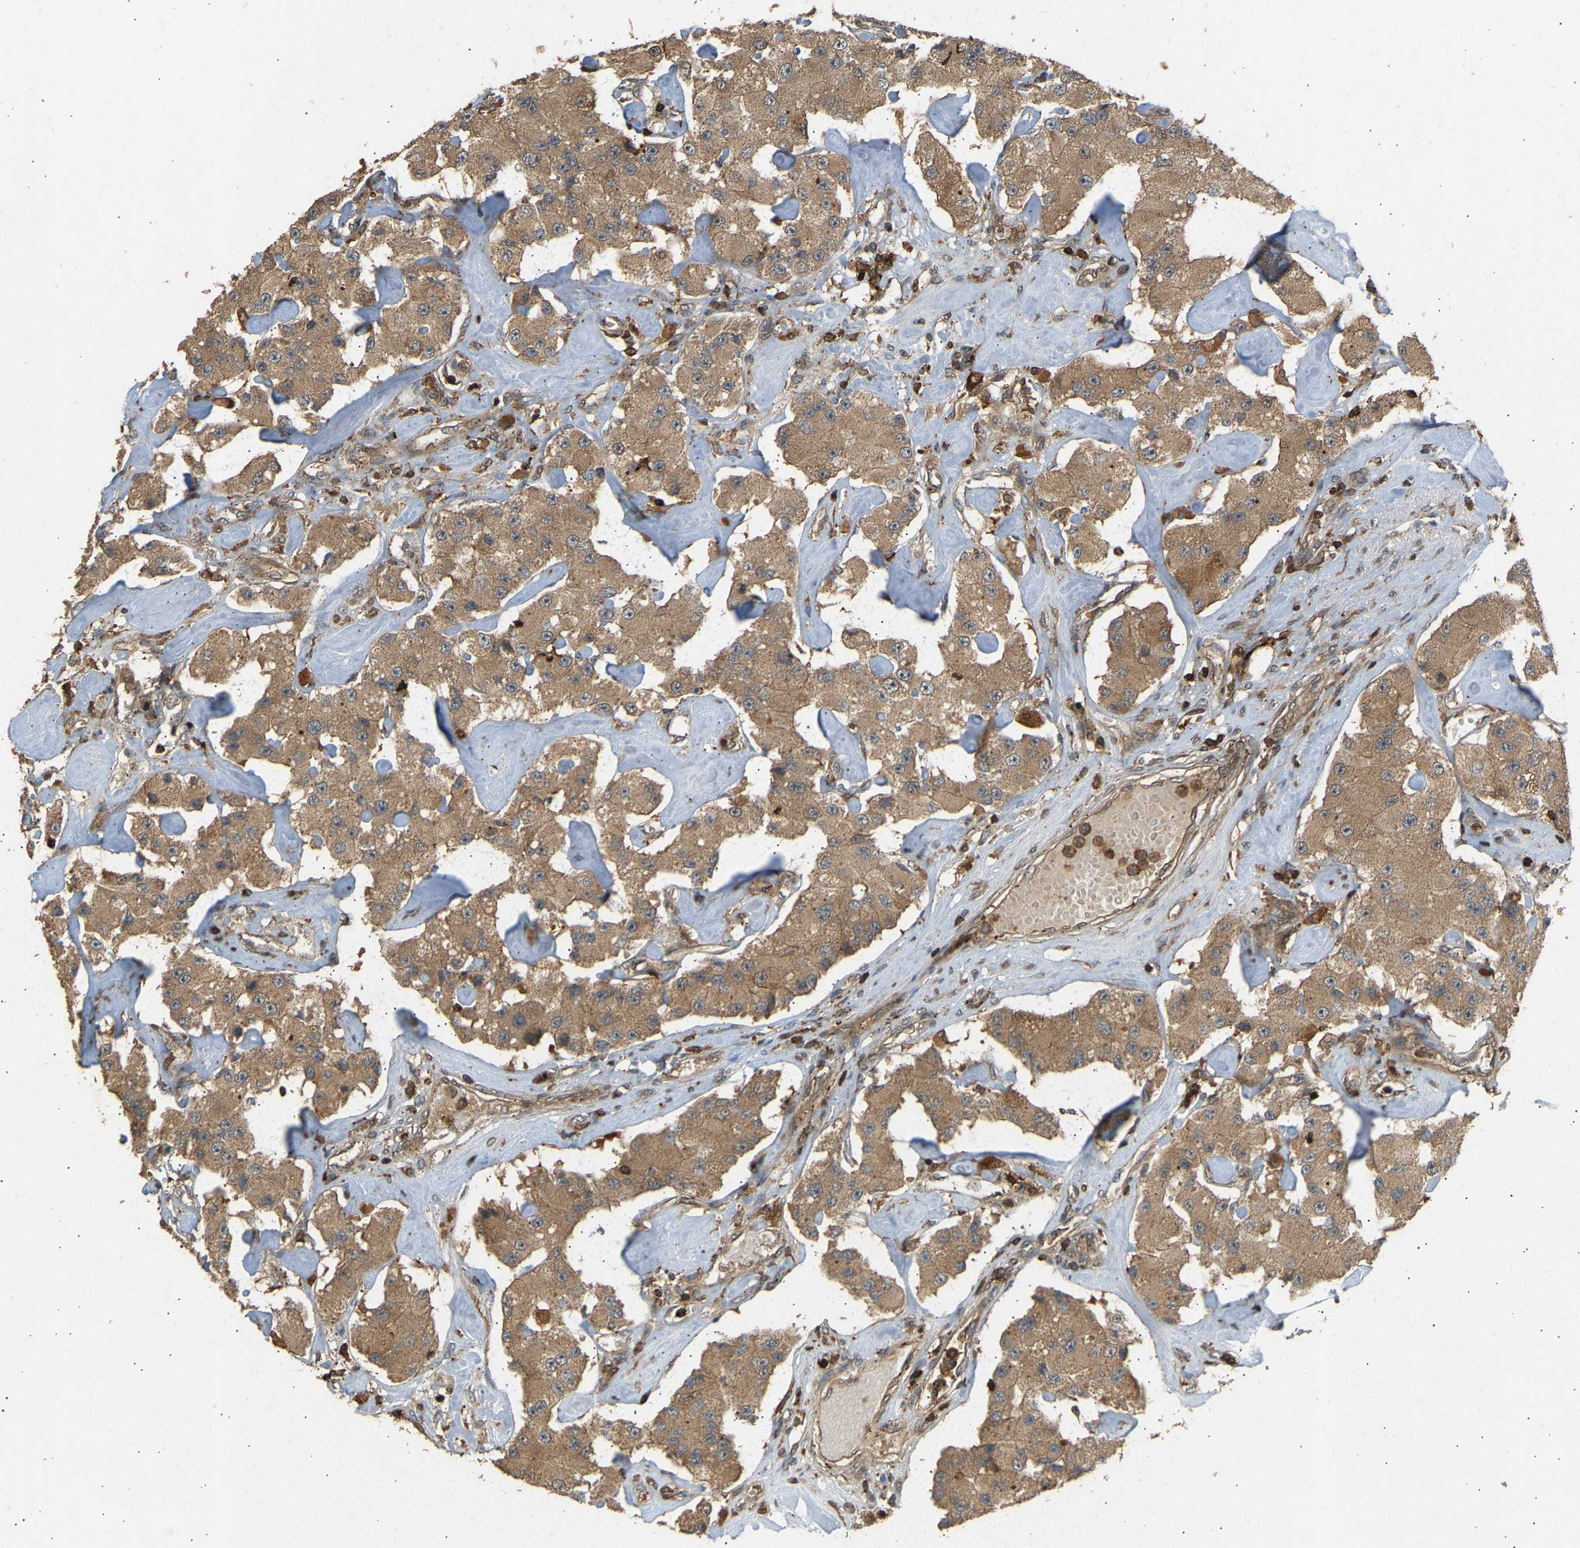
{"staining": {"intensity": "moderate", "quantity": ">75%", "location": "cytoplasmic/membranous"}, "tissue": "carcinoid", "cell_type": "Tumor cells", "image_type": "cancer", "snomed": [{"axis": "morphology", "description": "Carcinoid, malignant, NOS"}, {"axis": "topography", "description": "Pancreas"}], "caption": "Immunohistochemistry of carcinoid (malignant) demonstrates medium levels of moderate cytoplasmic/membranous staining in approximately >75% of tumor cells. The protein of interest is stained brown, and the nuclei are stained in blue (DAB (3,3'-diaminobenzidine) IHC with brightfield microscopy, high magnification).", "gene": "GOPC", "patient": {"sex": "male", "age": 41}}